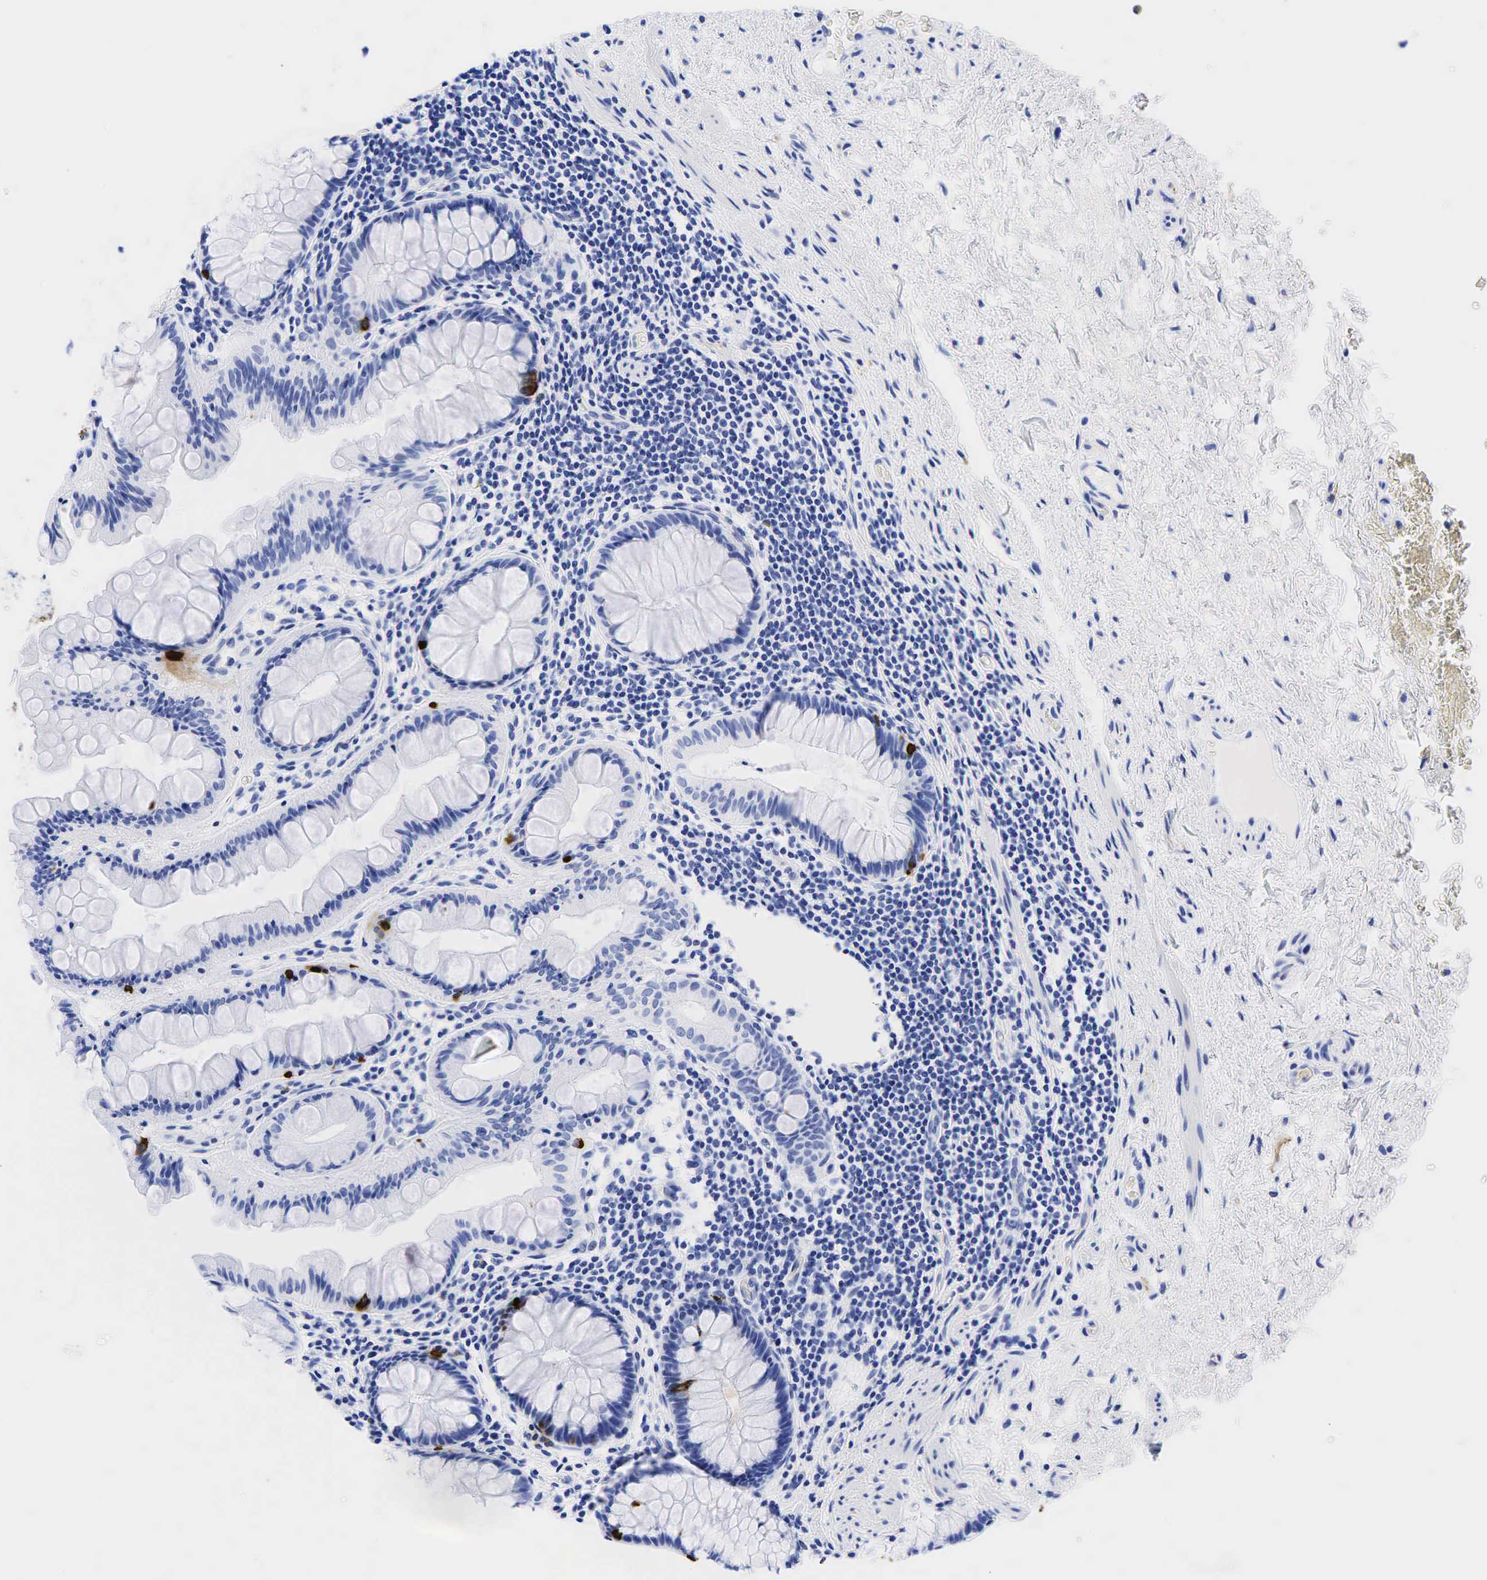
{"staining": {"intensity": "strong", "quantity": "<25%", "location": "cytoplasmic/membranous,nuclear"}, "tissue": "rectum", "cell_type": "Glandular cells", "image_type": "normal", "snomed": [{"axis": "morphology", "description": "Normal tissue, NOS"}, {"axis": "topography", "description": "Rectum"}], "caption": "Immunohistochemical staining of normal rectum exhibits strong cytoplasmic/membranous,nuclear protein positivity in approximately <25% of glandular cells. Using DAB (brown) and hematoxylin (blue) stains, captured at high magnification using brightfield microscopy.", "gene": "CHGA", "patient": {"sex": "male", "age": 77}}